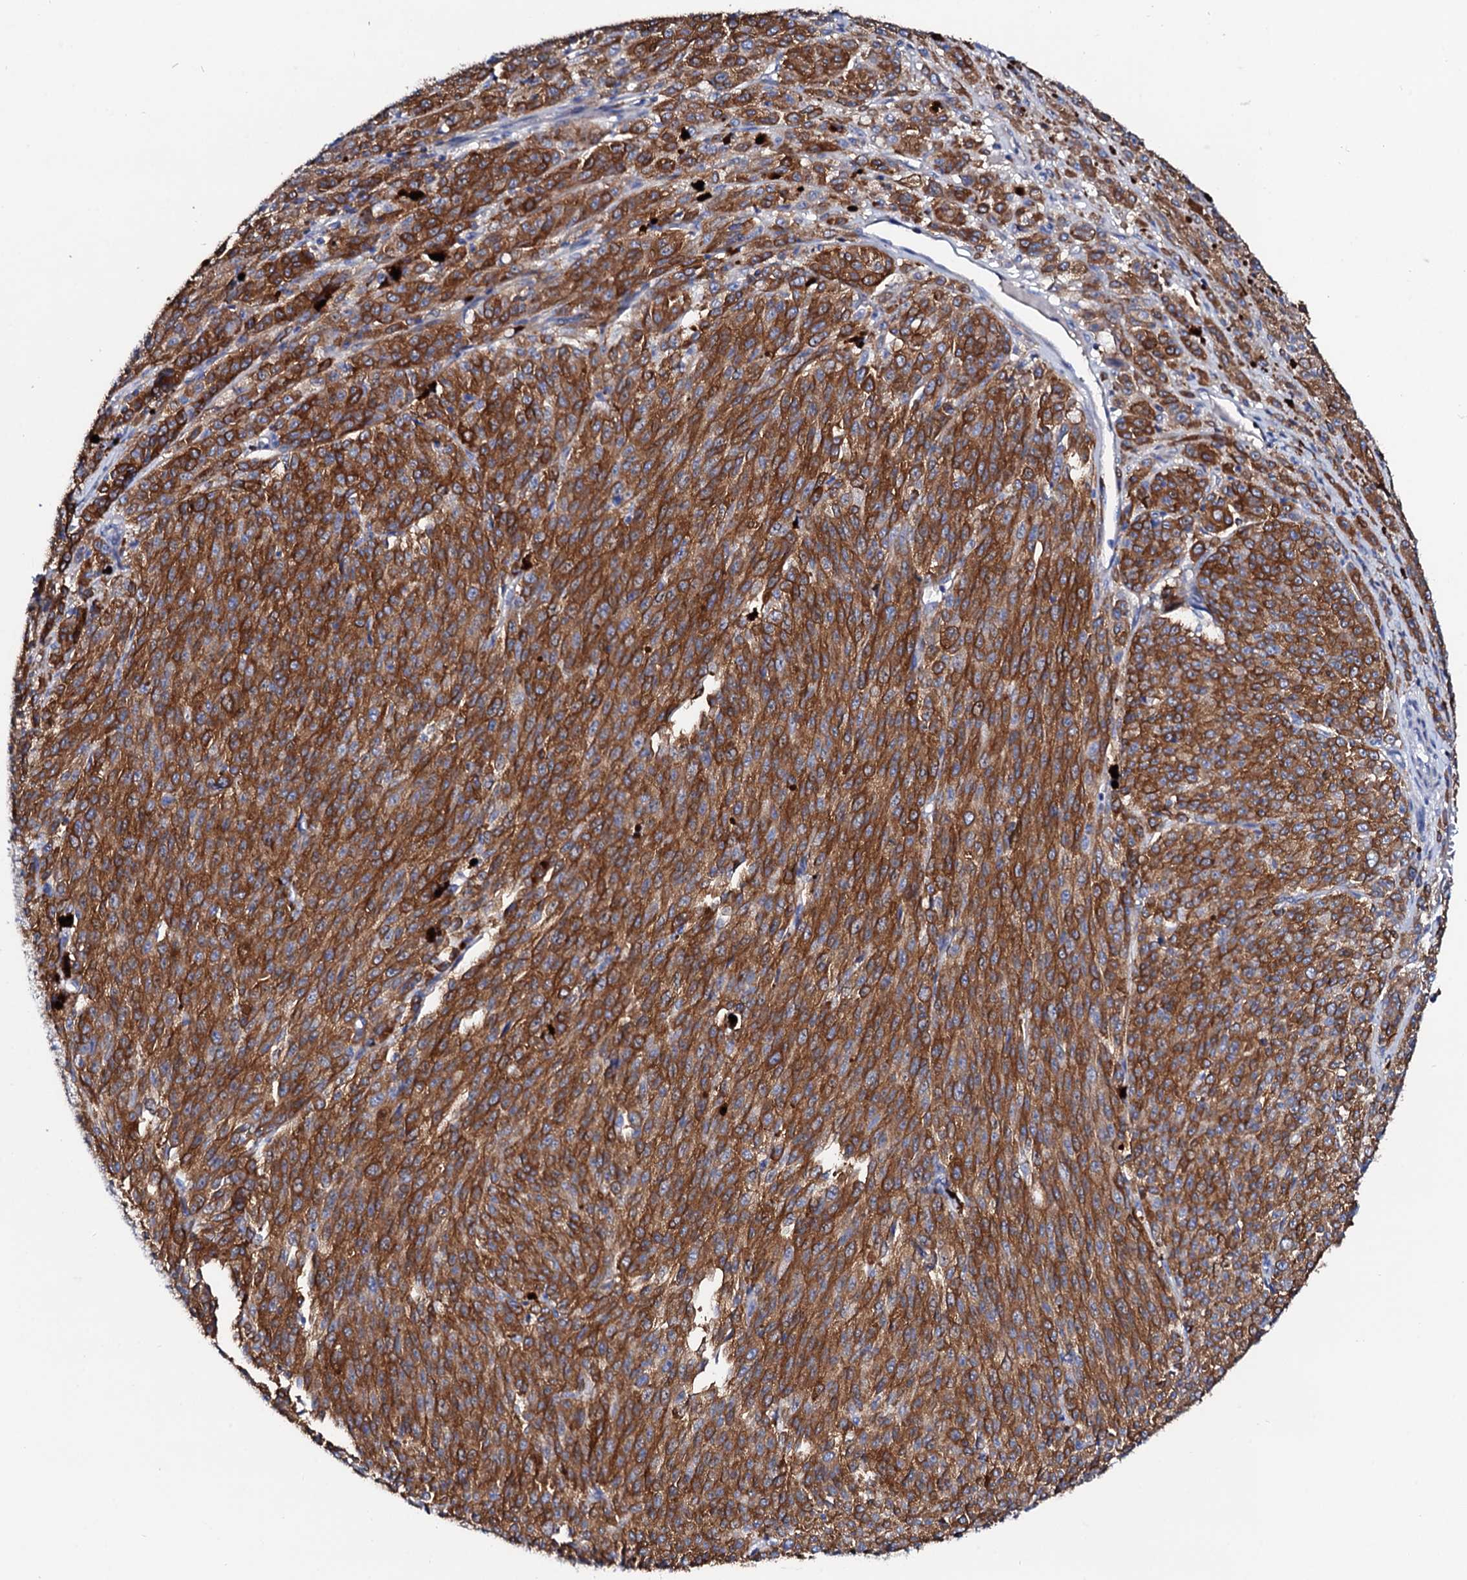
{"staining": {"intensity": "moderate", "quantity": ">75%", "location": "cytoplasmic/membranous"}, "tissue": "melanoma", "cell_type": "Tumor cells", "image_type": "cancer", "snomed": [{"axis": "morphology", "description": "Malignant melanoma, NOS"}, {"axis": "topography", "description": "Skin"}], "caption": "About >75% of tumor cells in human melanoma demonstrate moderate cytoplasmic/membranous protein positivity as visualized by brown immunohistochemical staining.", "gene": "GLB1L3", "patient": {"sex": "female", "age": 52}}